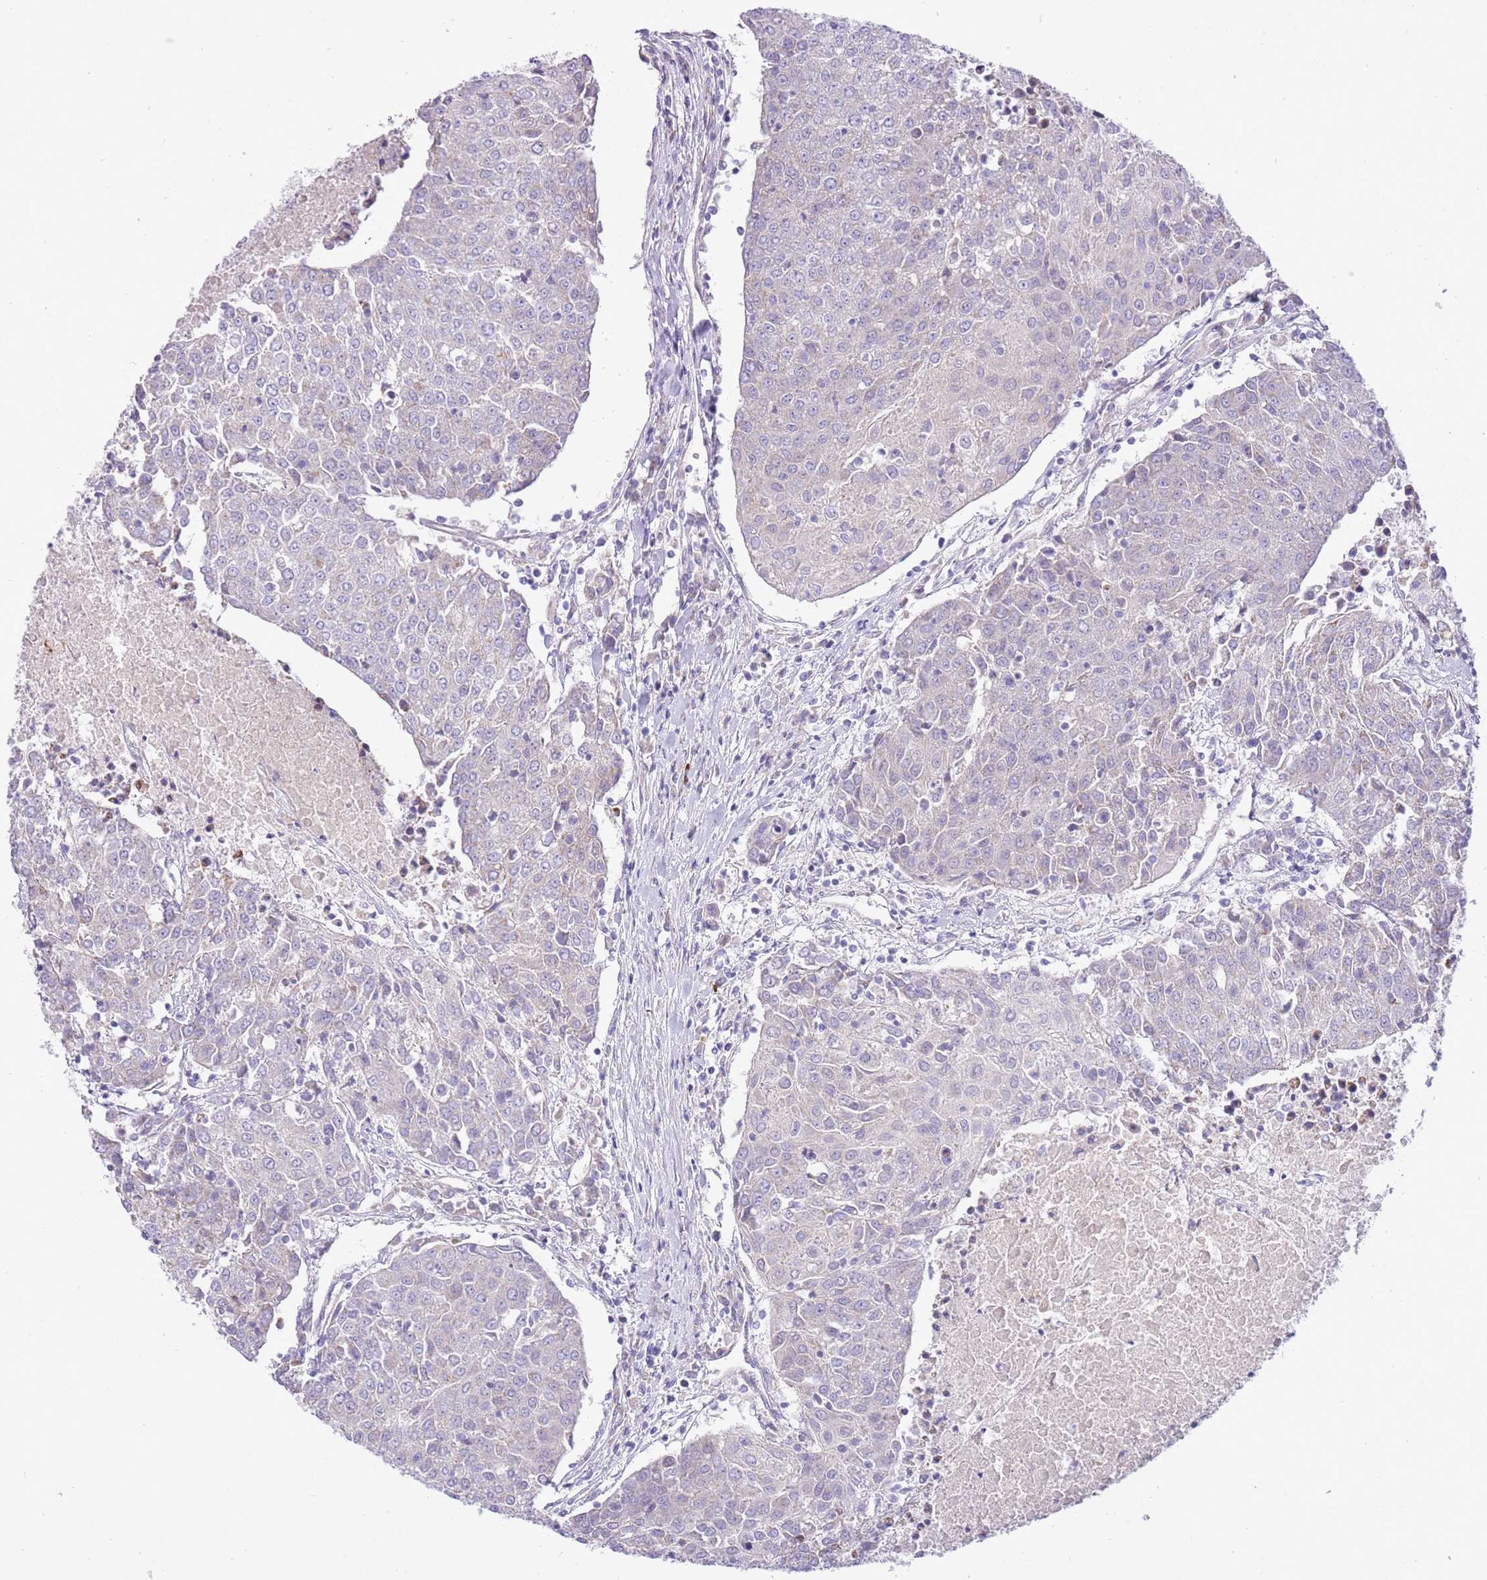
{"staining": {"intensity": "negative", "quantity": "none", "location": "none"}, "tissue": "urothelial cancer", "cell_type": "Tumor cells", "image_type": "cancer", "snomed": [{"axis": "morphology", "description": "Urothelial carcinoma, High grade"}, {"axis": "topography", "description": "Urinary bladder"}], "caption": "There is no significant staining in tumor cells of urothelial cancer.", "gene": "OAZ2", "patient": {"sex": "female", "age": 85}}